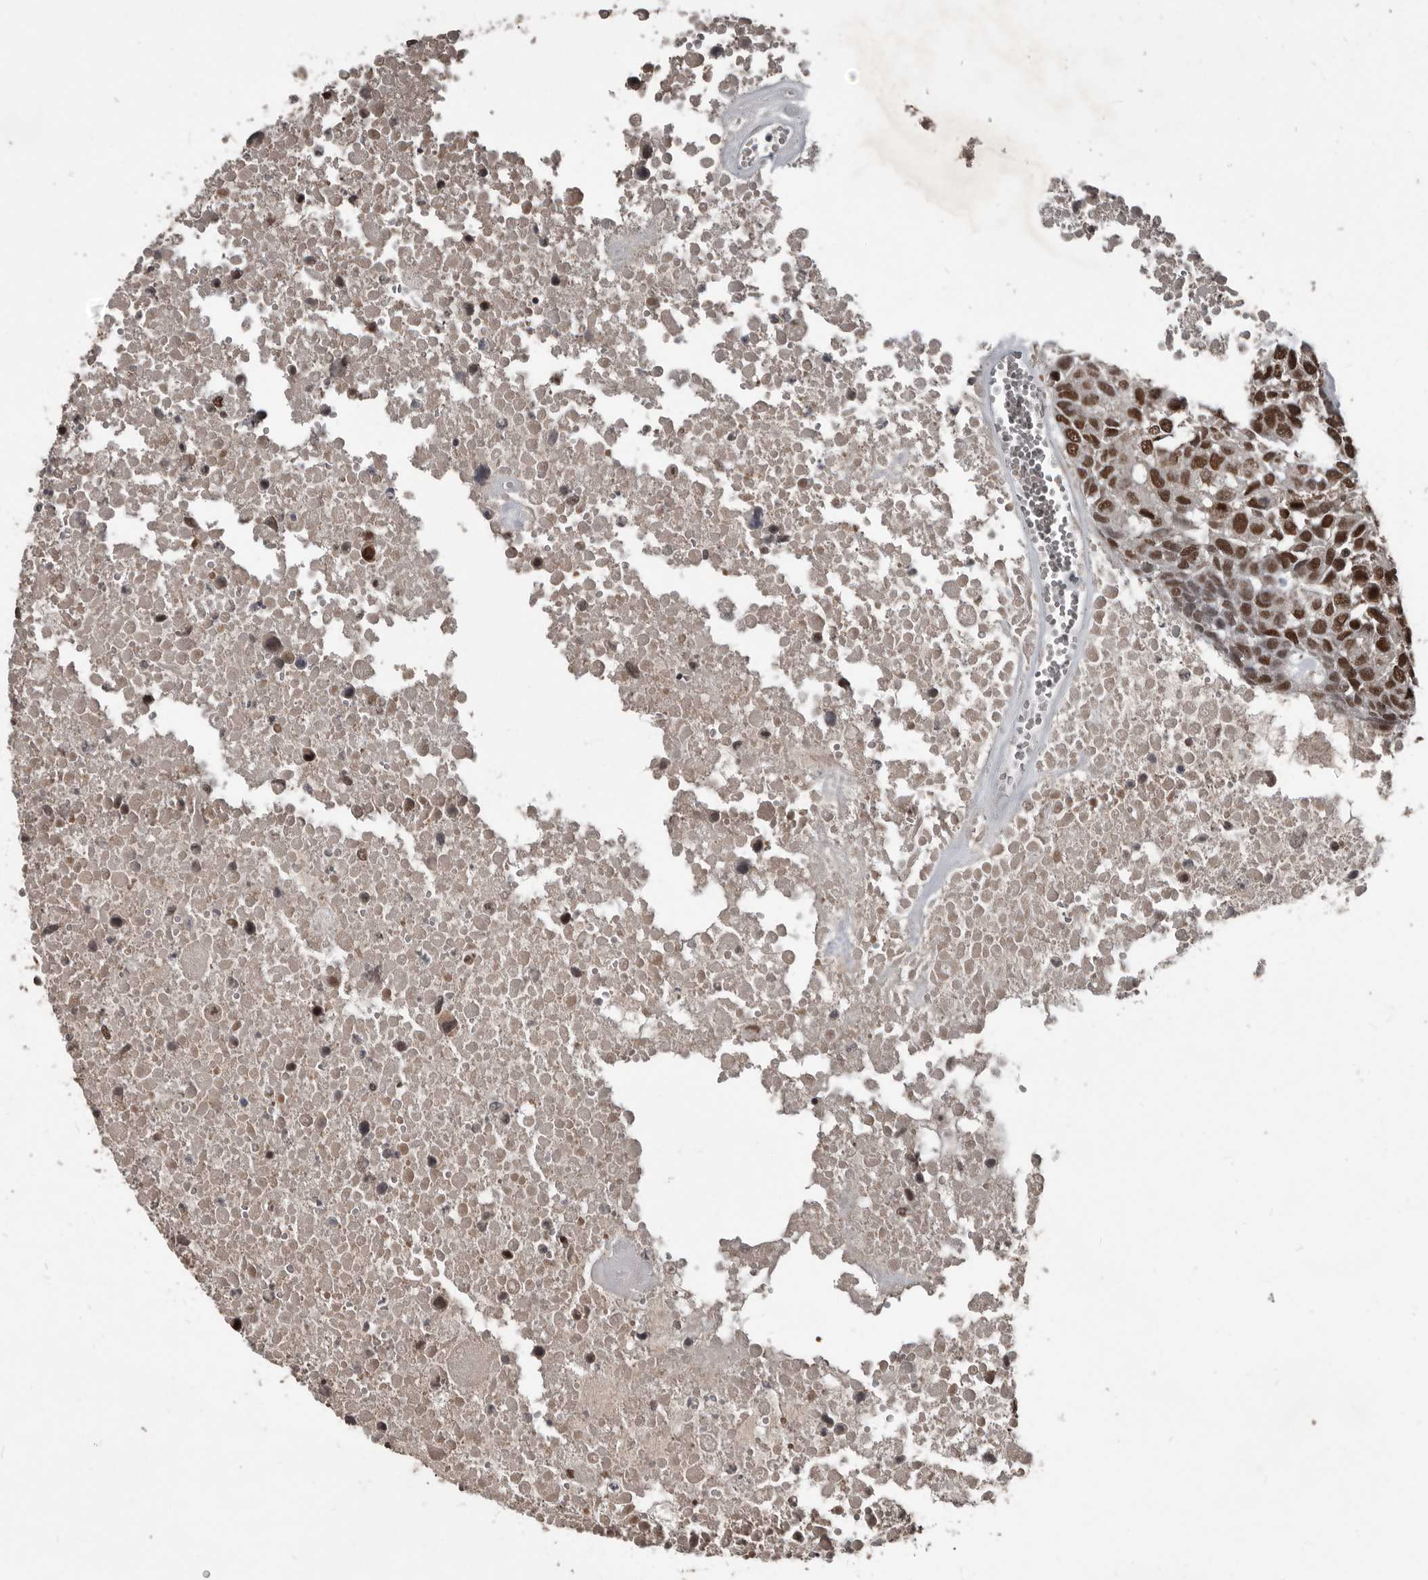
{"staining": {"intensity": "moderate", "quantity": ">75%", "location": "nuclear"}, "tissue": "head and neck cancer", "cell_type": "Tumor cells", "image_type": "cancer", "snomed": [{"axis": "morphology", "description": "Squamous cell carcinoma, NOS"}, {"axis": "topography", "description": "Head-Neck"}], "caption": "Head and neck cancer (squamous cell carcinoma) tissue demonstrates moderate nuclear staining in approximately >75% of tumor cells, visualized by immunohistochemistry. (DAB IHC with brightfield microscopy, high magnification).", "gene": "CHD1L", "patient": {"sex": "male", "age": 66}}